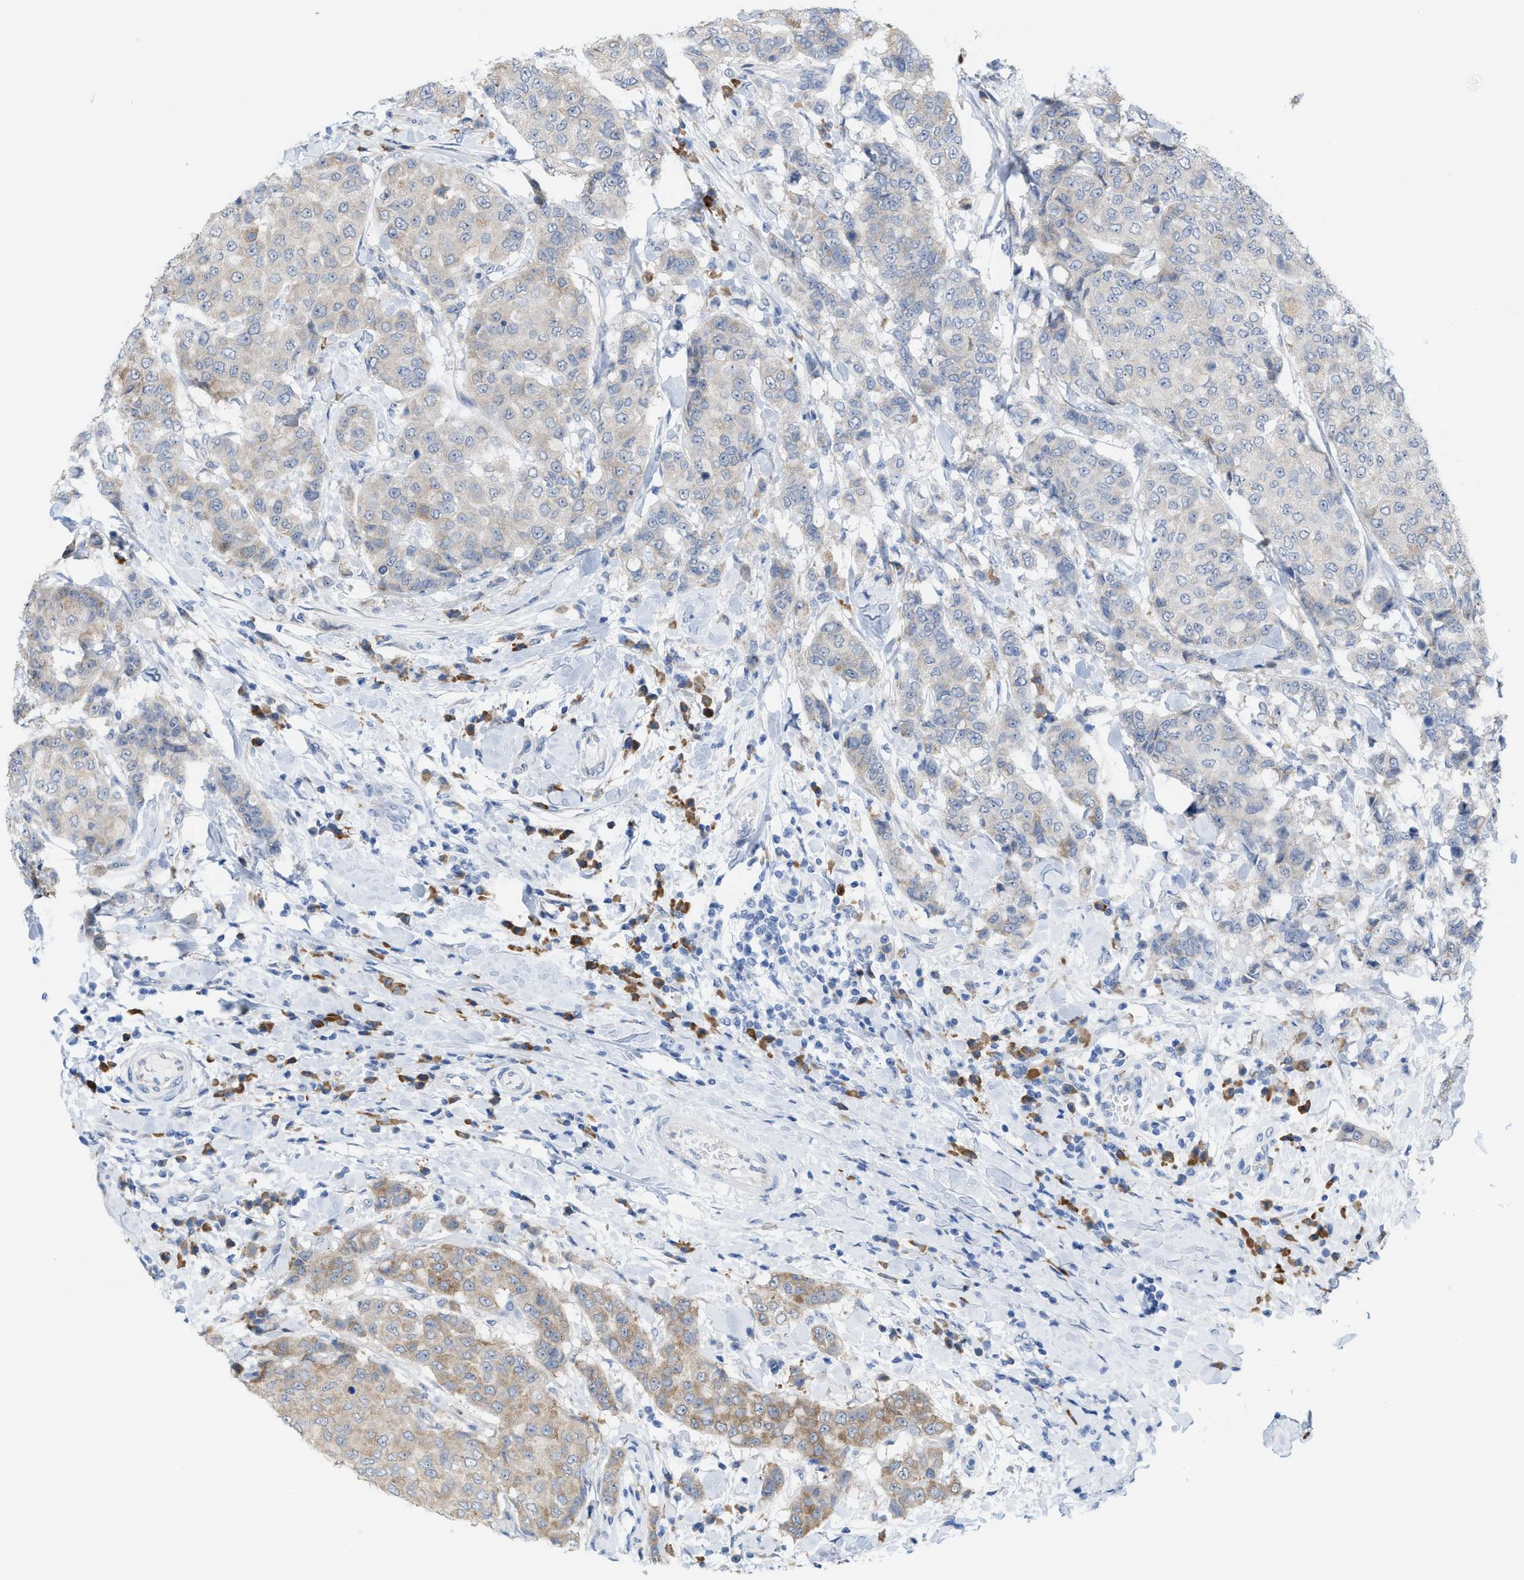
{"staining": {"intensity": "weak", "quantity": "<25%", "location": "cytoplasmic/membranous"}, "tissue": "breast cancer", "cell_type": "Tumor cells", "image_type": "cancer", "snomed": [{"axis": "morphology", "description": "Duct carcinoma"}, {"axis": "topography", "description": "Breast"}], "caption": "A high-resolution histopathology image shows immunohistochemistry (IHC) staining of breast cancer (invasive ductal carcinoma), which demonstrates no significant expression in tumor cells. (DAB (3,3'-diaminobenzidine) immunohistochemistry (IHC) visualized using brightfield microscopy, high magnification).", "gene": "KIFC3", "patient": {"sex": "female", "age": 27}}